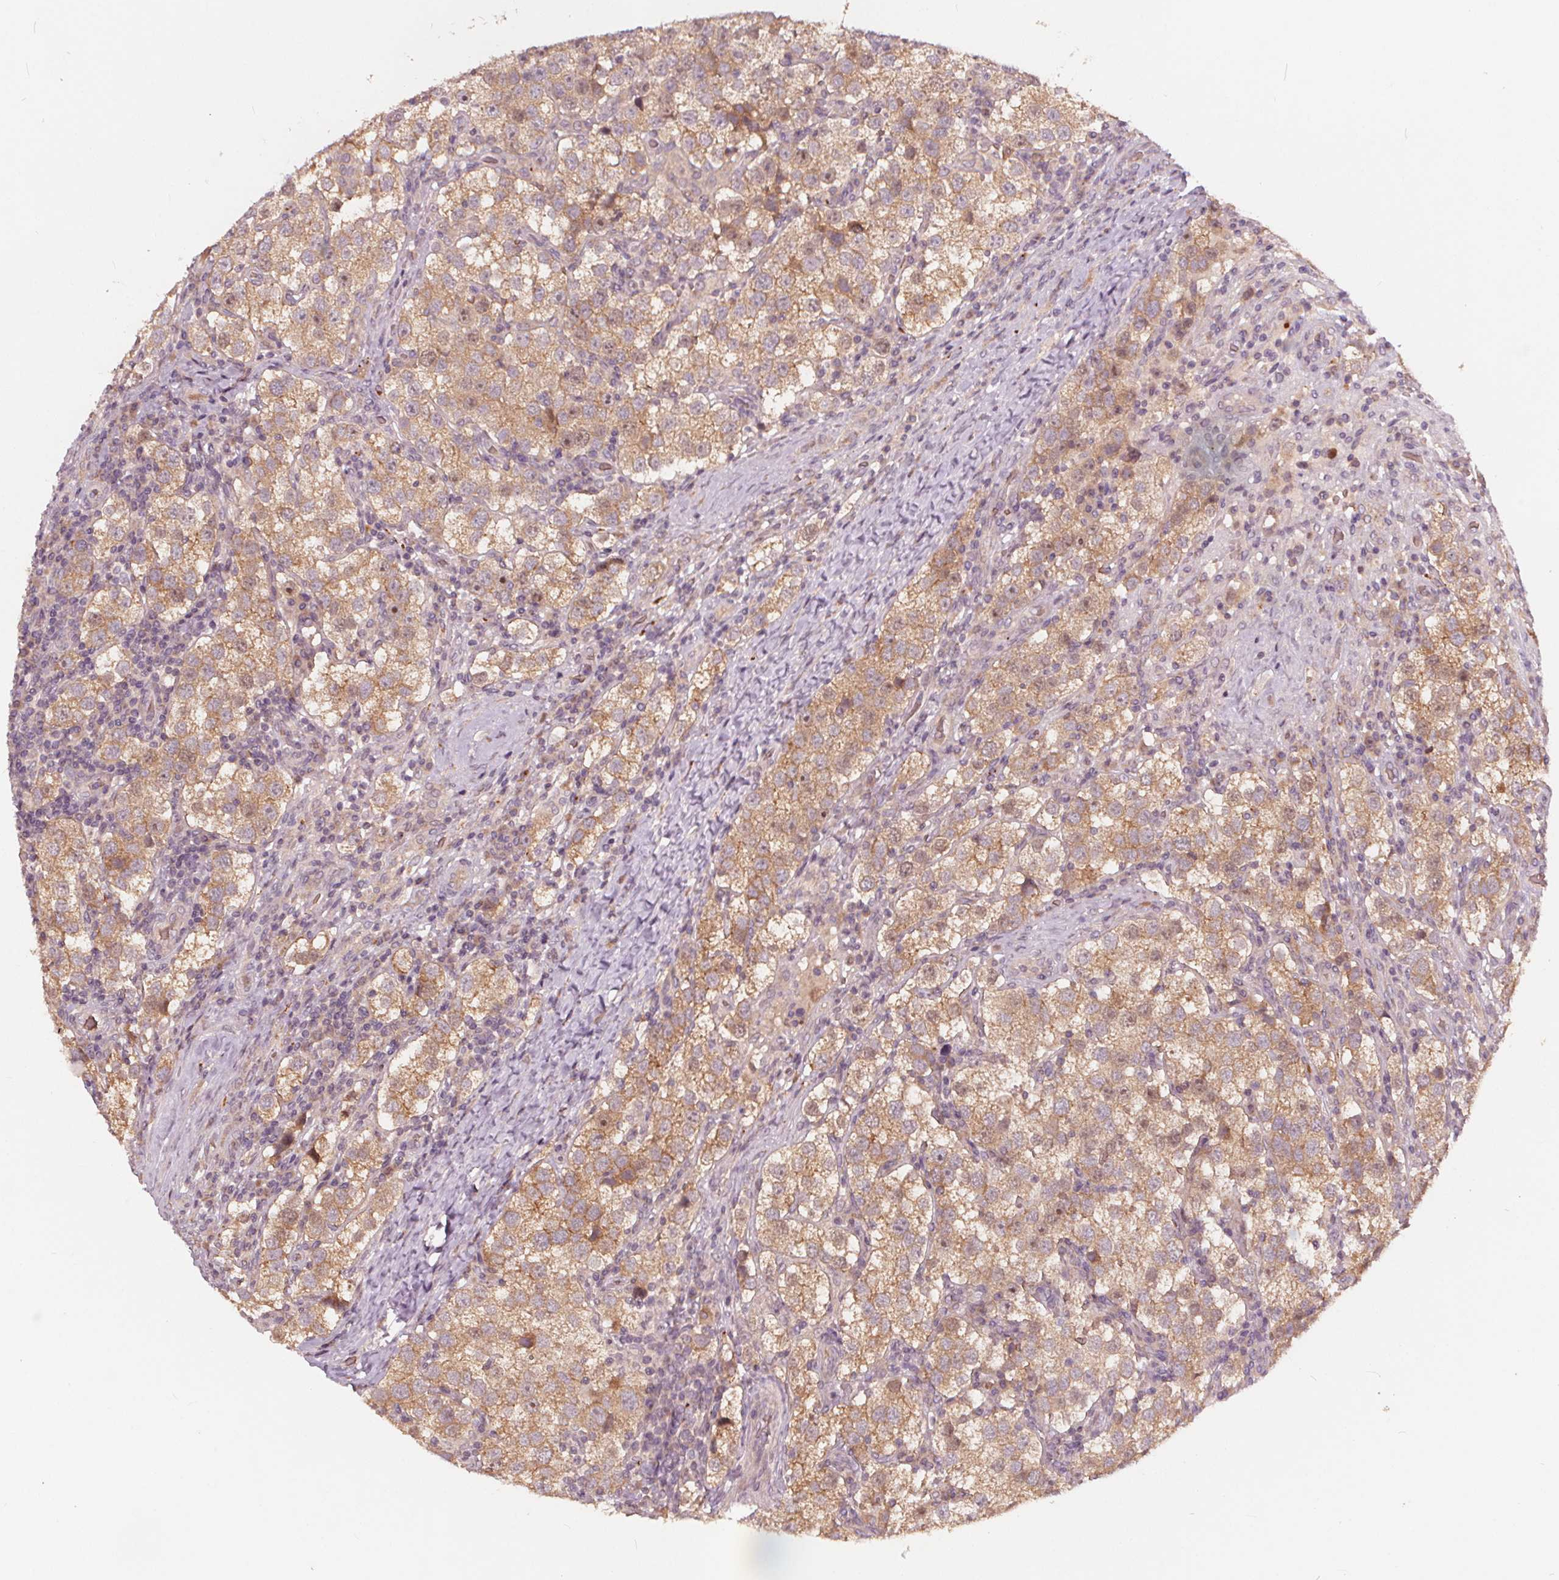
{"staining": {"intensity": "moderate", "quantity": ">75%", "location": "cytoplasmic/membranous"}, "tissue": "testis cancer", "cell_type": "Tumor cells", "image_type": "cancer", "snomed": [{"axis": "morphology", "description": "Seminoma, NOS"}, {"axis": "topography", "description": "Testis"}], "caption": "Moderate cytoplasmic/membranous staining for a protein is appreciated in approximately >75% of tumor cells of seminoma (testis) using IHC.", "gene": "IPO13", "patient": {"sex": "male", "age": 37}}